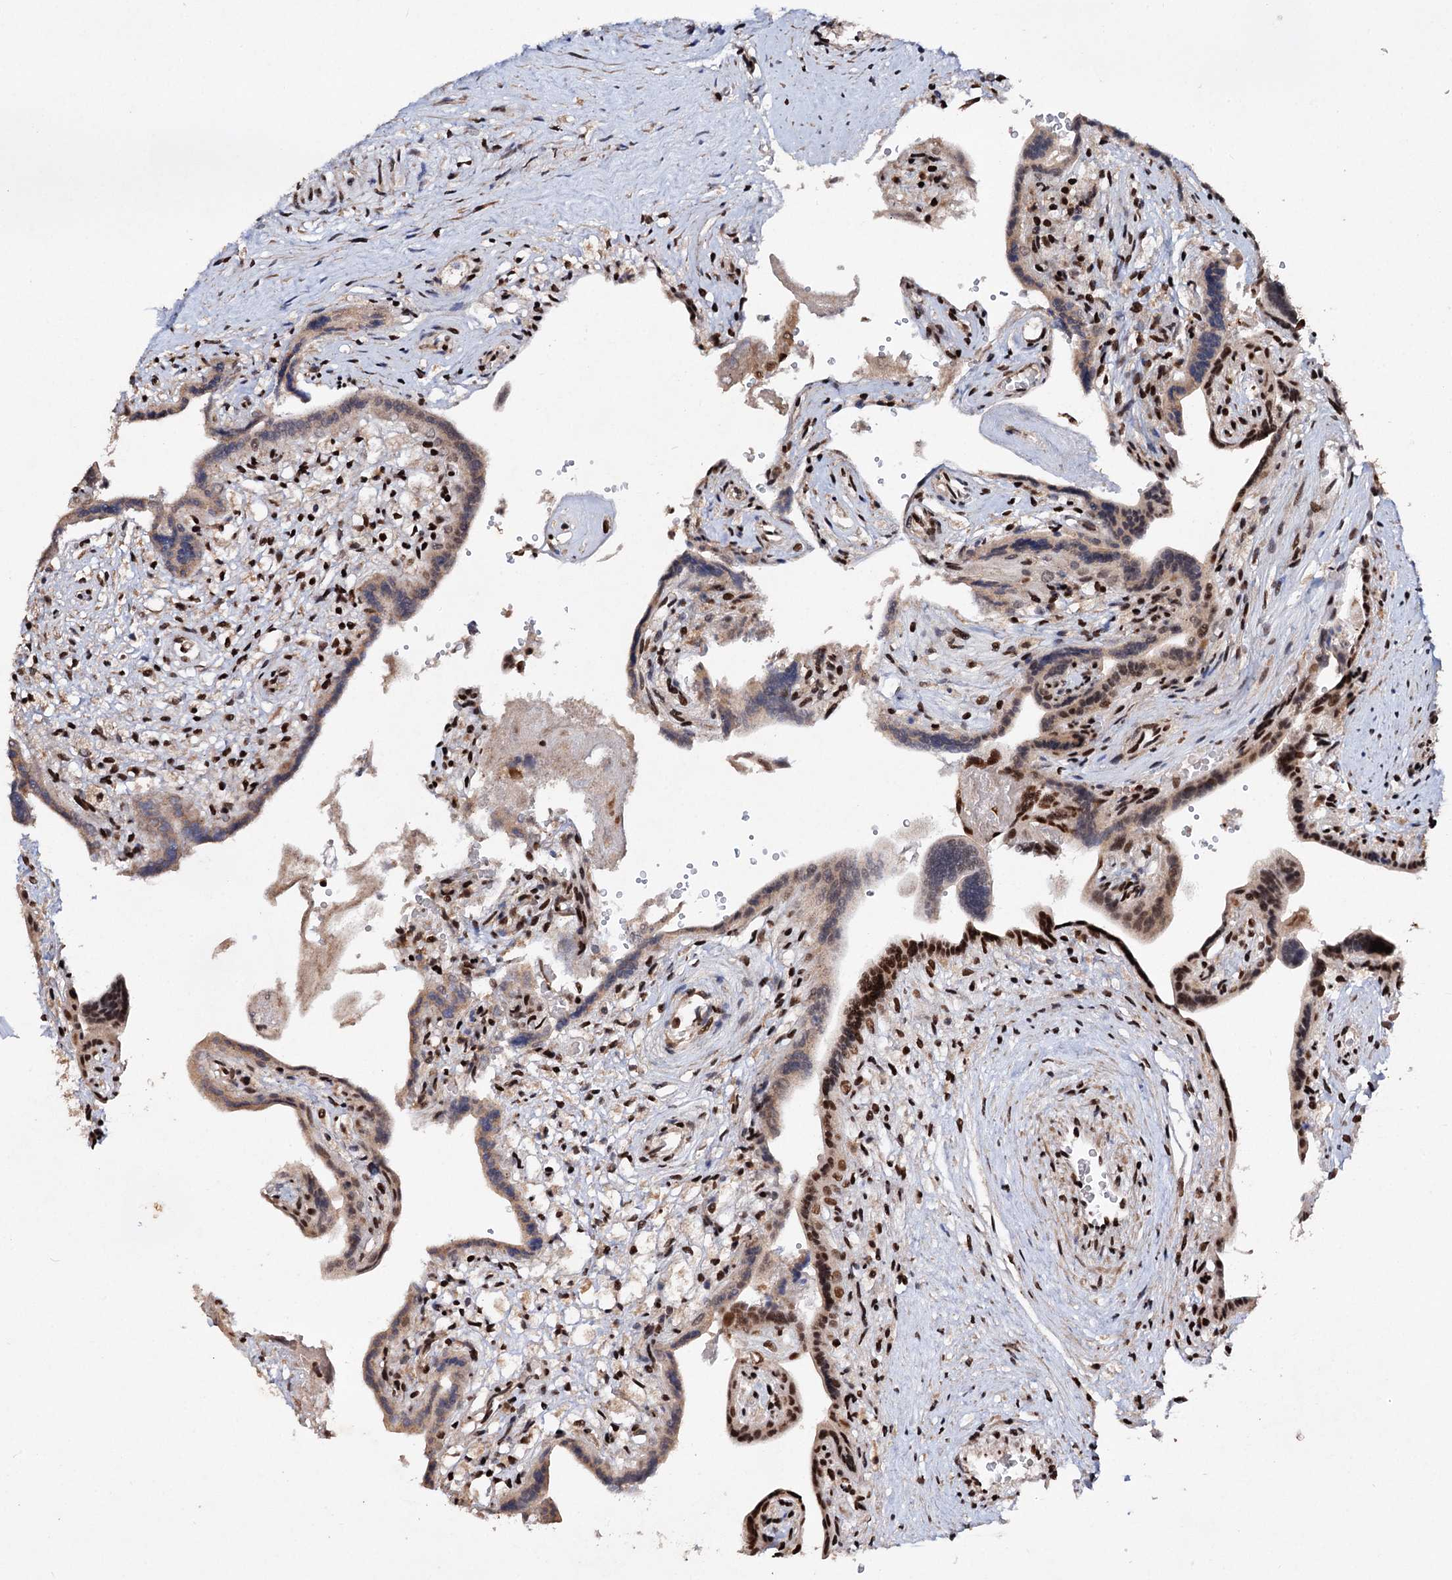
{"staining": {"intensity": "strong", "quantity": "25%-75%", "location": "nuclear"}, "tissue": "placenta", "cell_type": "Trophoblastic cells", "image_type": "normal", "snomed": [{"axis": "morphology", "description": "Normal tissue, NOS"}, {"axis": "topography", "description": "Placenta"}], "caption": "Immunohistochemistry (IHC) photomicrograph of normal placenta: placenta stained using immunohistochemistry demonstrates high levels of strong protein expression localized specifically in the nuclear of trophoblastic cells, appearing as a nuclear brown color.", "gene": "MATR3", "patient": {"sex": "female", "age": 37}}